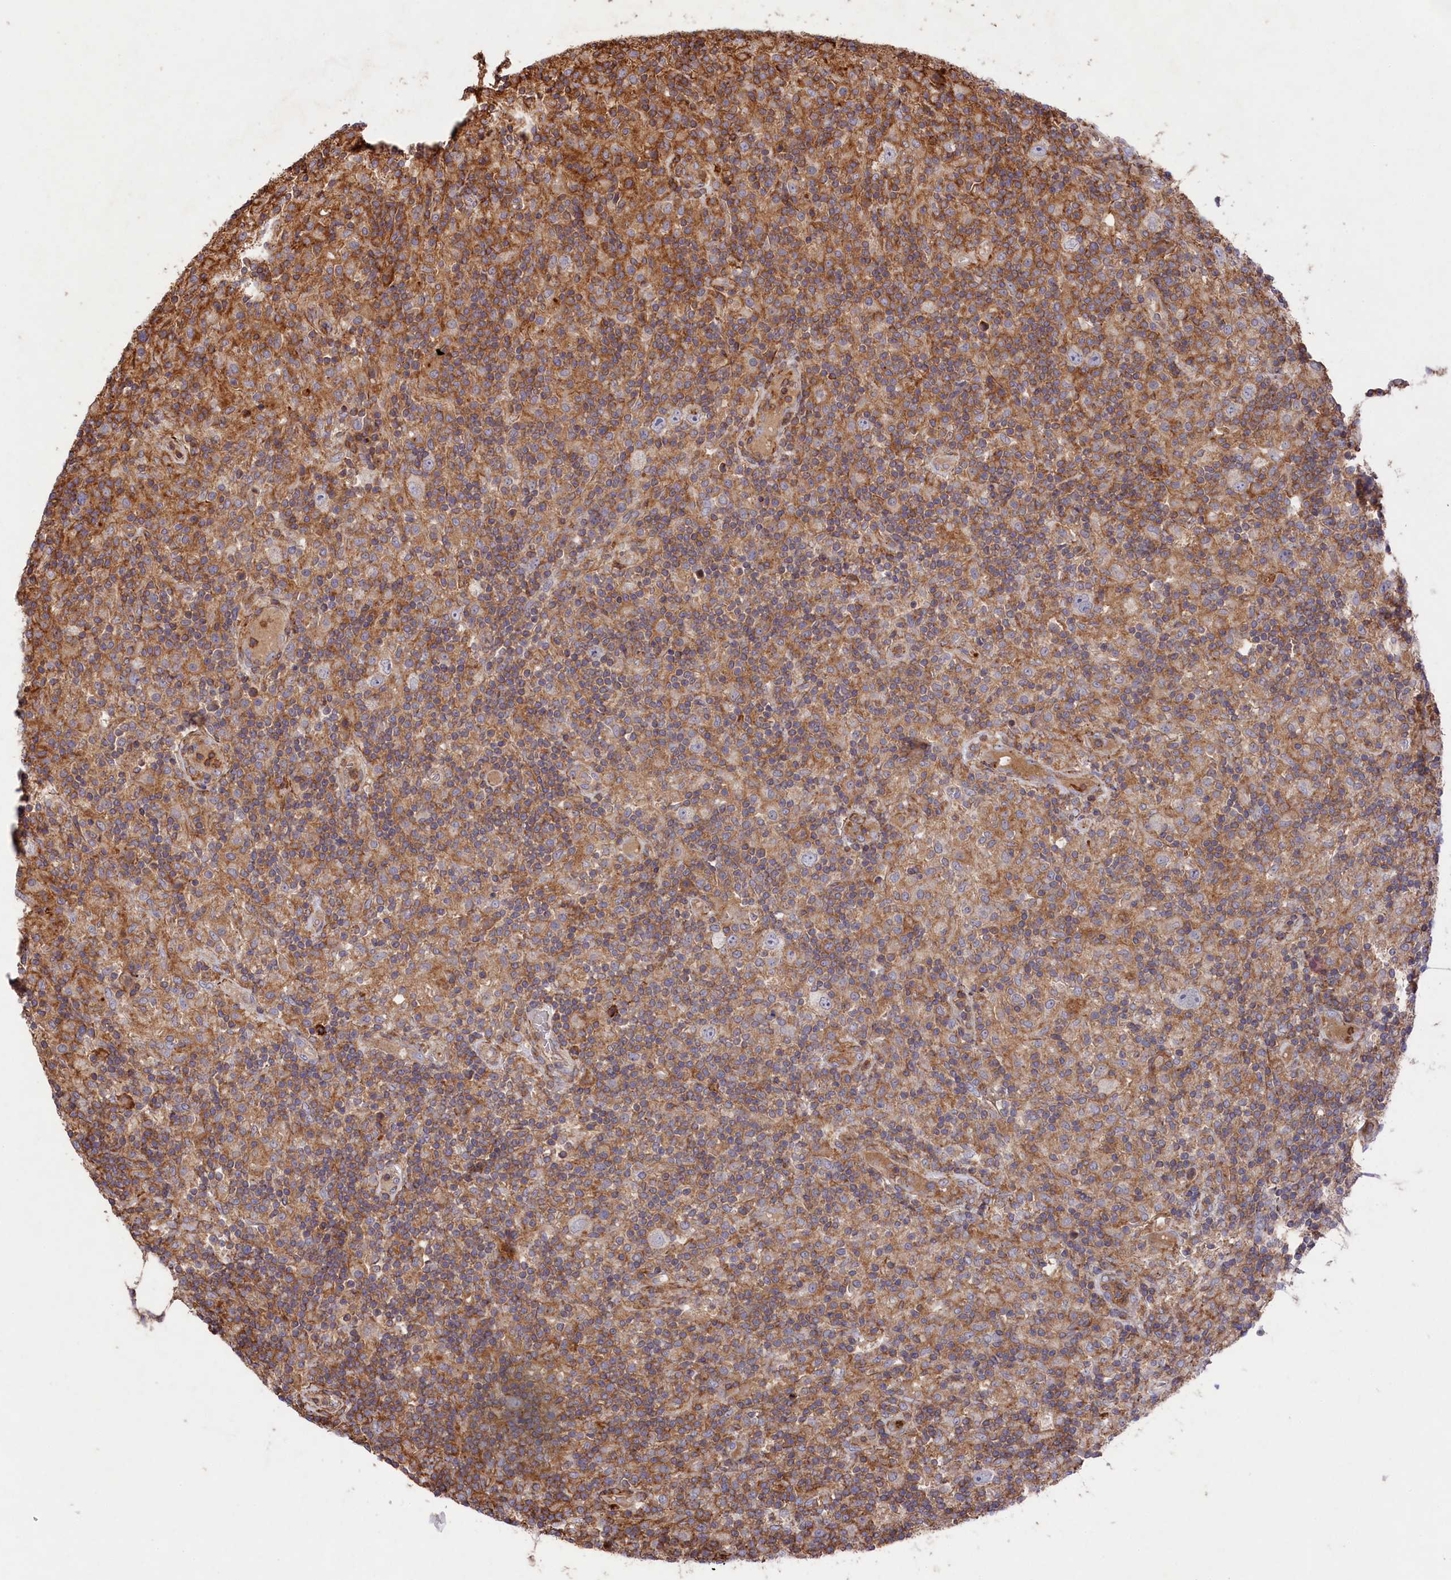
{"staining": {"intensity": "negative", "quantity": "none", "location": "none"}, "tissue": "lymphoma", "cell_type": "Tumor cells", "image_type": "cancer", "snomed": [{"axis": "morphology", "description": "Hodgkin's disease, NOS"}, {"axis": "topography", "description": "Lymph node"}], "caption": "Micrograph shows no significant protein expression in tumor cells of lymphoma.", "gene": "RAPSN", "patient": {"sex": "male", "age": 70}}